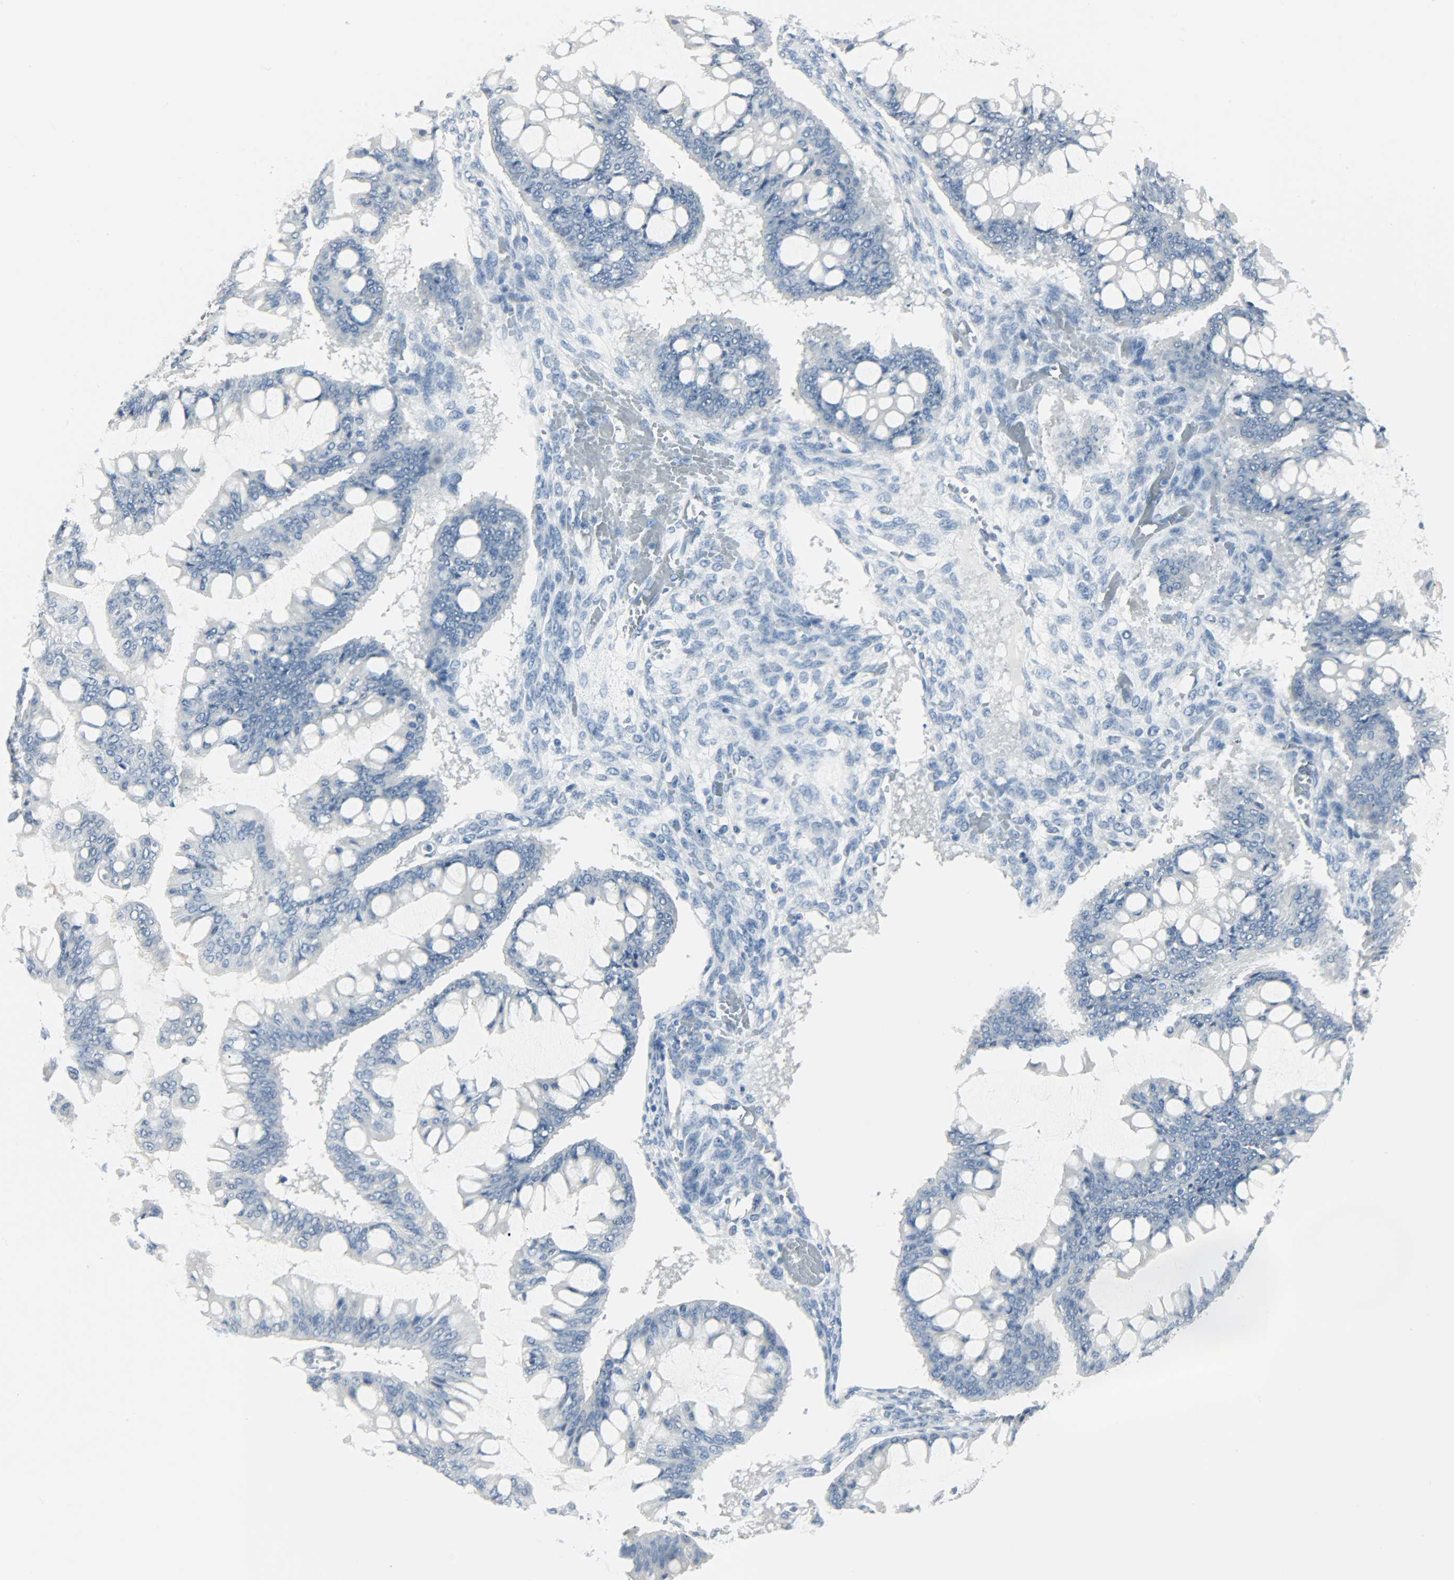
{"staining": {"intensity": "negative", "quantity": "none", "location": "none"}, "tissue": "ovarian cancer", "cell_type": "Tumor cells", "image_type": "cancer", "snomed": [{"axis": "morphology", "description": "Cystadenocarcinoma, mucinous, NOS"}, {"axis": "topography", "description": "Ovary"}], "caption": "A high-resolution image shows IHC staining of mucinous cystadenocarcinoma (ovarian), which reveals no significant positivity in tumor cells.", "gene": "KIT", "patient": {"sex": "female", "age": 73}}